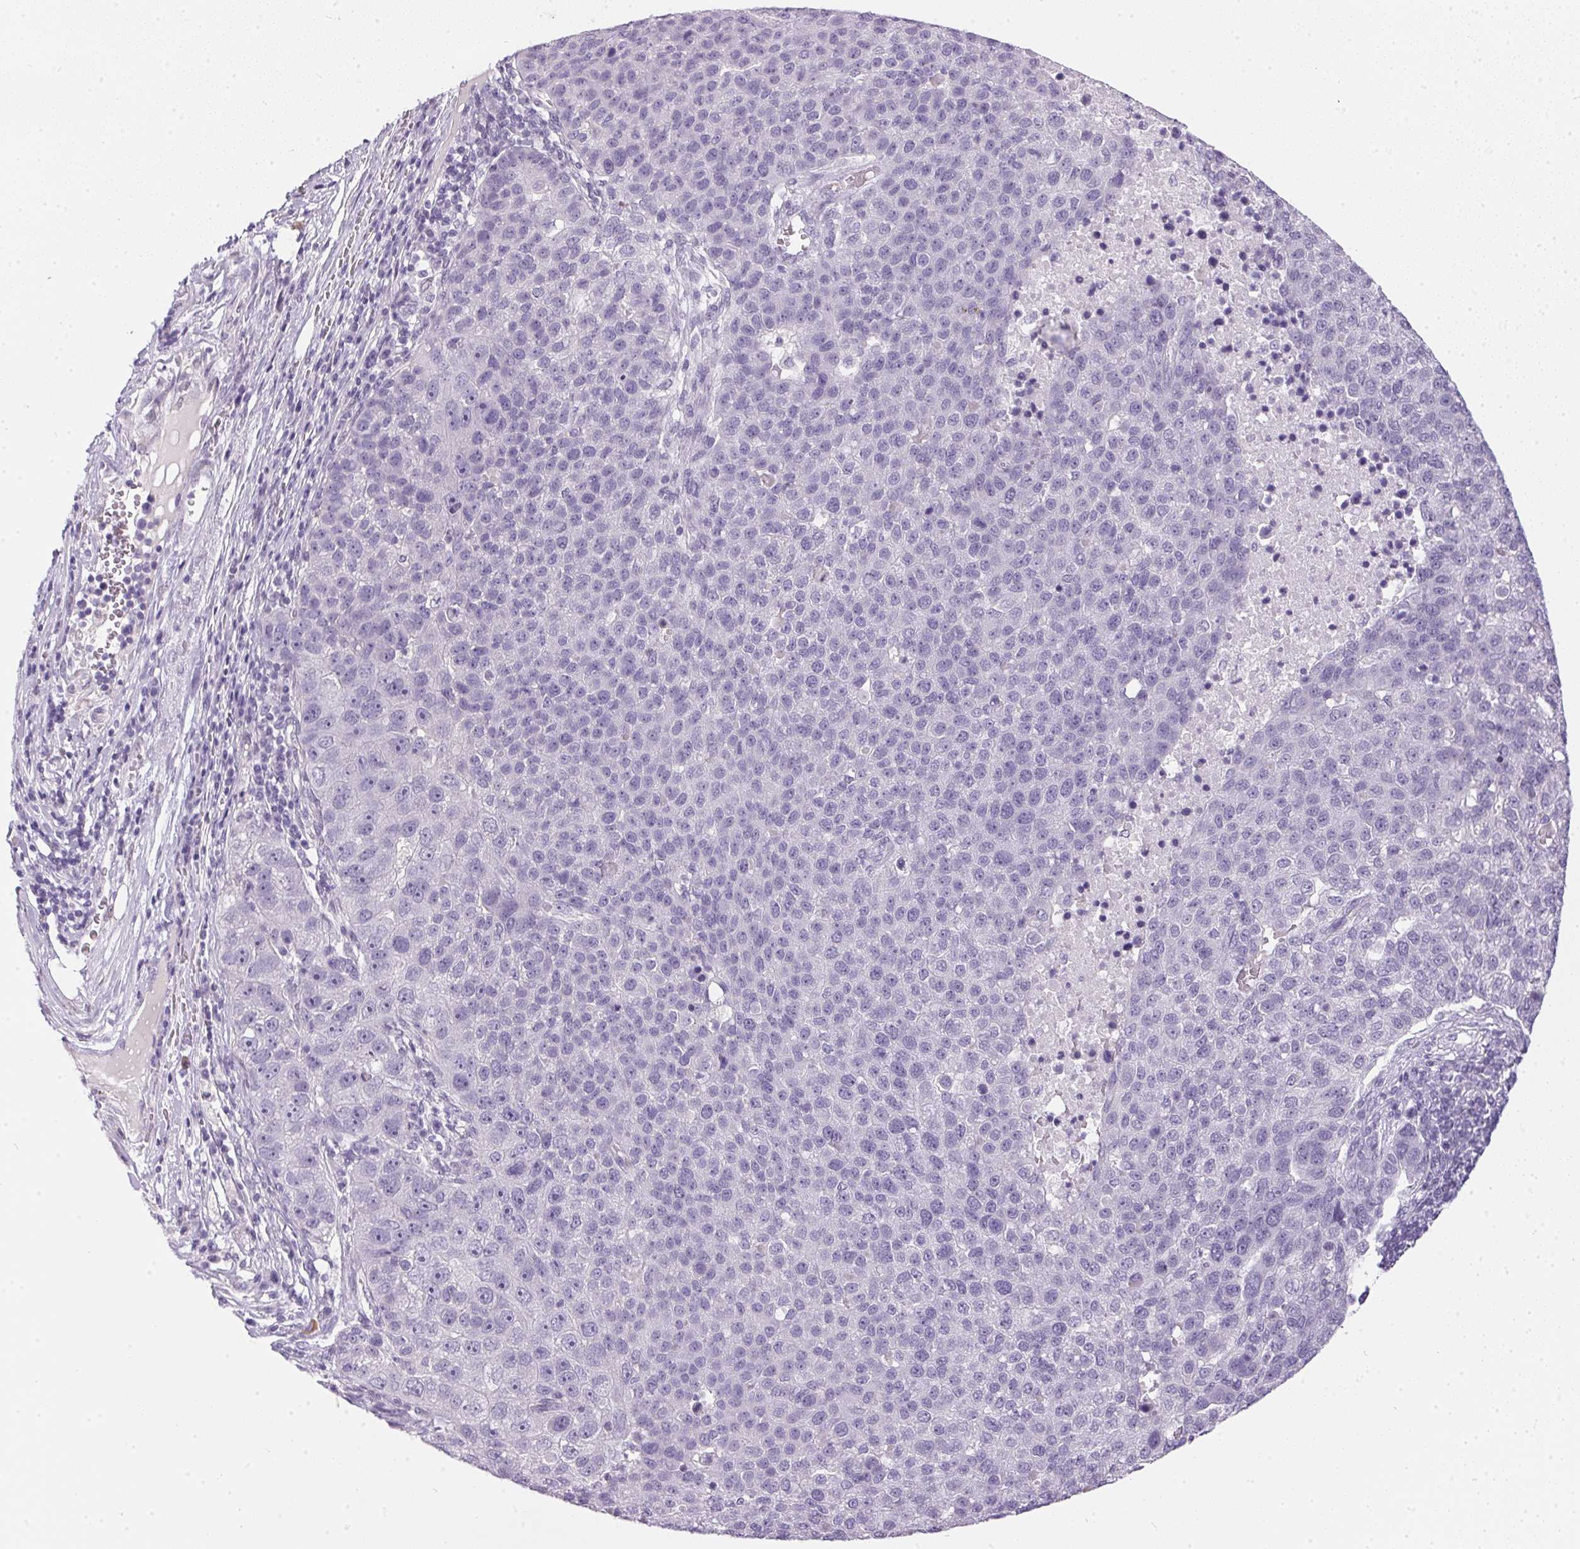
{"staining": {"intensity": "negative", "quantity": "none", "location": "none"}, "tissue": "pancreatic cancer", "cell_type": "Tumor cells", "image_type": "cancer", "snomed": [{"axis": "morphology", "description": "Adenocarcinoma, NOS"}, {"axis": "topography", "description": "Pancreas"}], "caption": "This is a image of immunohistochemistry (IHC) staining of adenocarcinoma (pancreatic), which shows no expression in tumor cells.", "gene": "GBP6", "patient": {"sex": "female", "age": 61}}